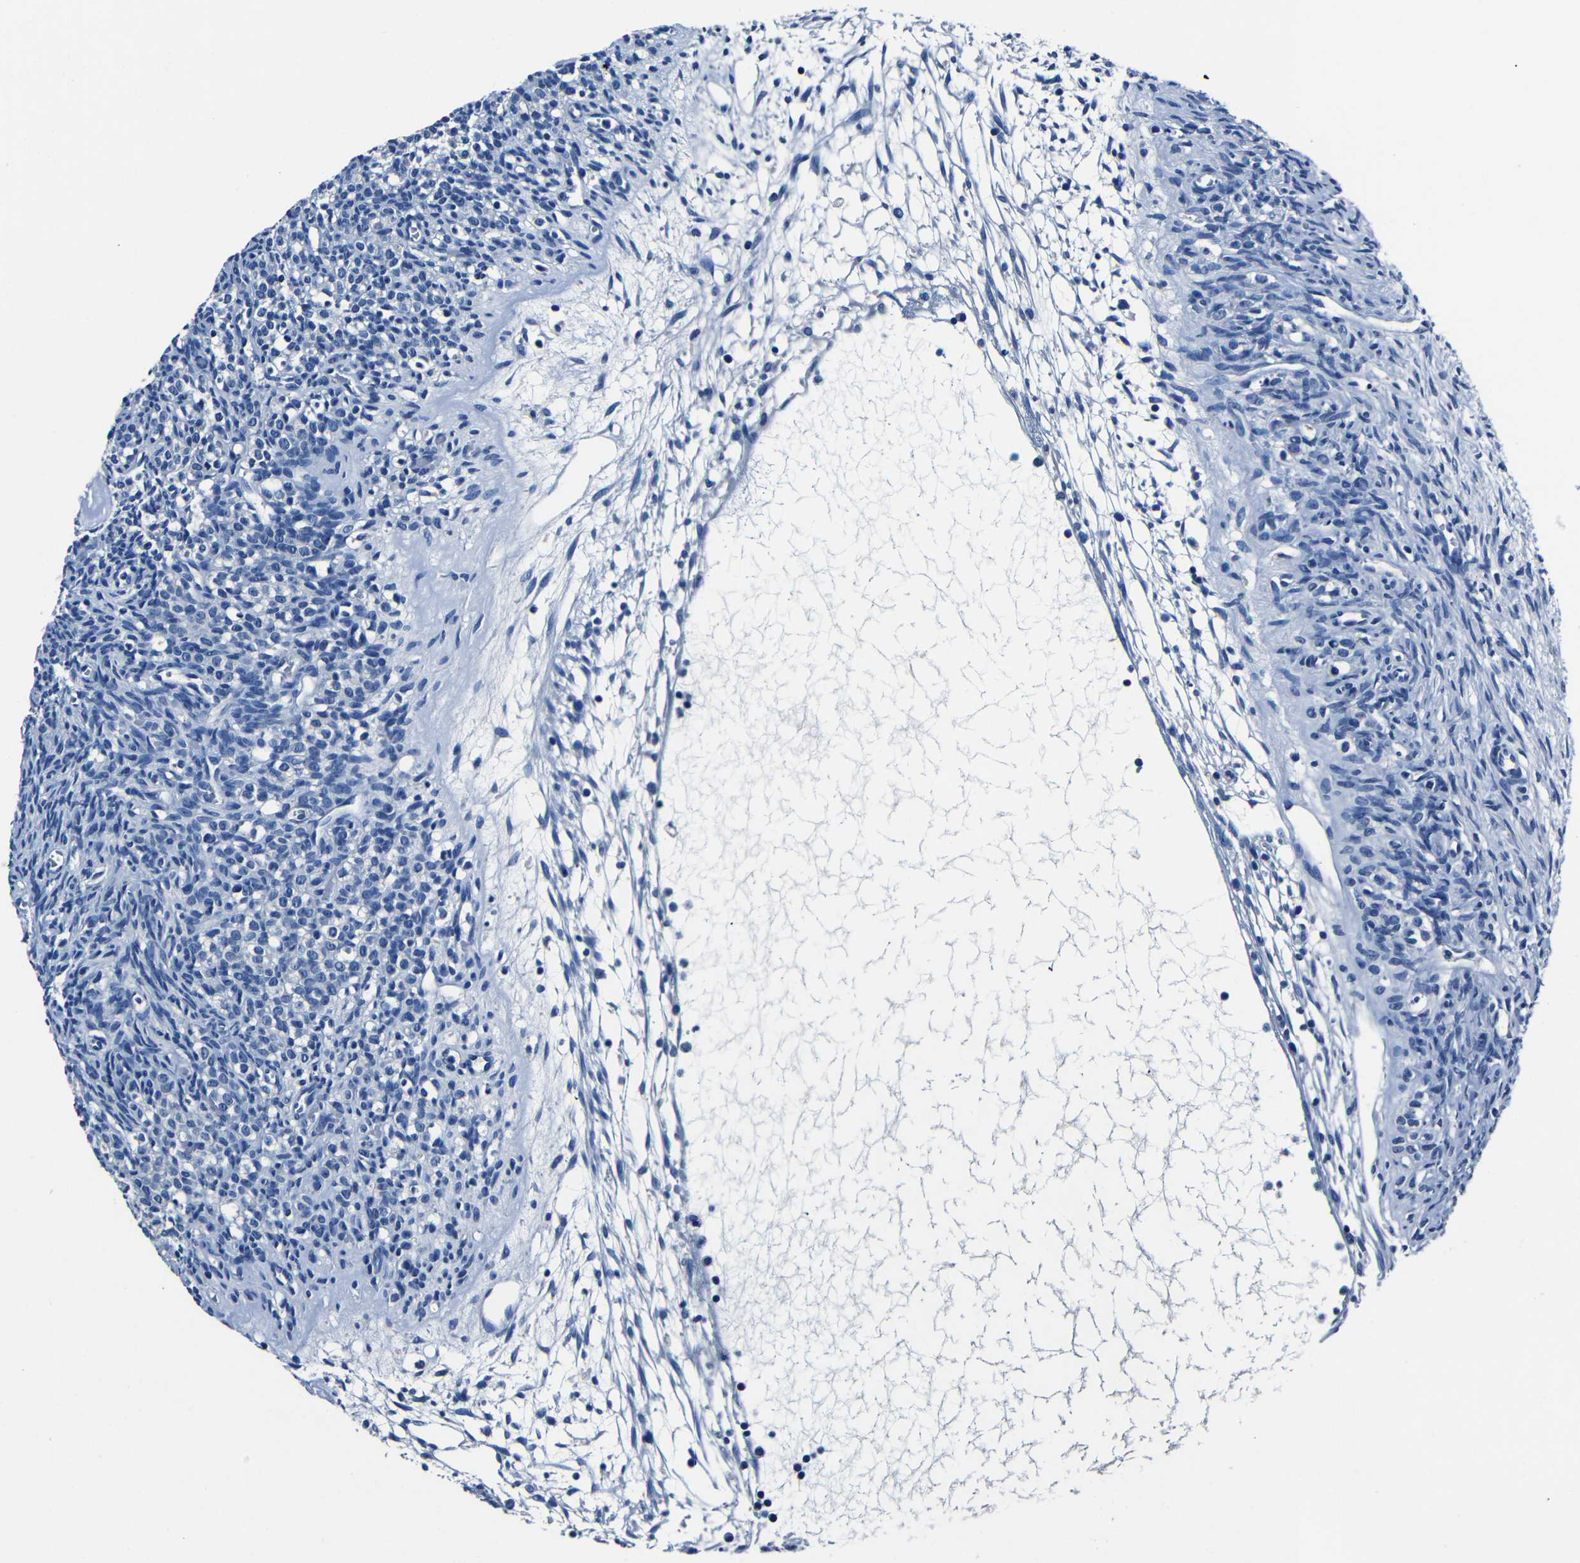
{"staining": {"intensity": "negative", "quantity": "none", "location": "none"}, "tissue": "ovary", "cell_type": "Ovarian stroma cells", "image_type": "normal", "snomed": [{"axis": "morphology", "description": "Normal tissue, NOS"}, {"axis": "topography", "description": "Ovary"}], "caption": "Immunohistochemistry (IHC) of benign ovary exhibits no staining in ovarian stroma cells.", "gene": "NCMAP", "patient": {"sex": "female", "age": 33}}